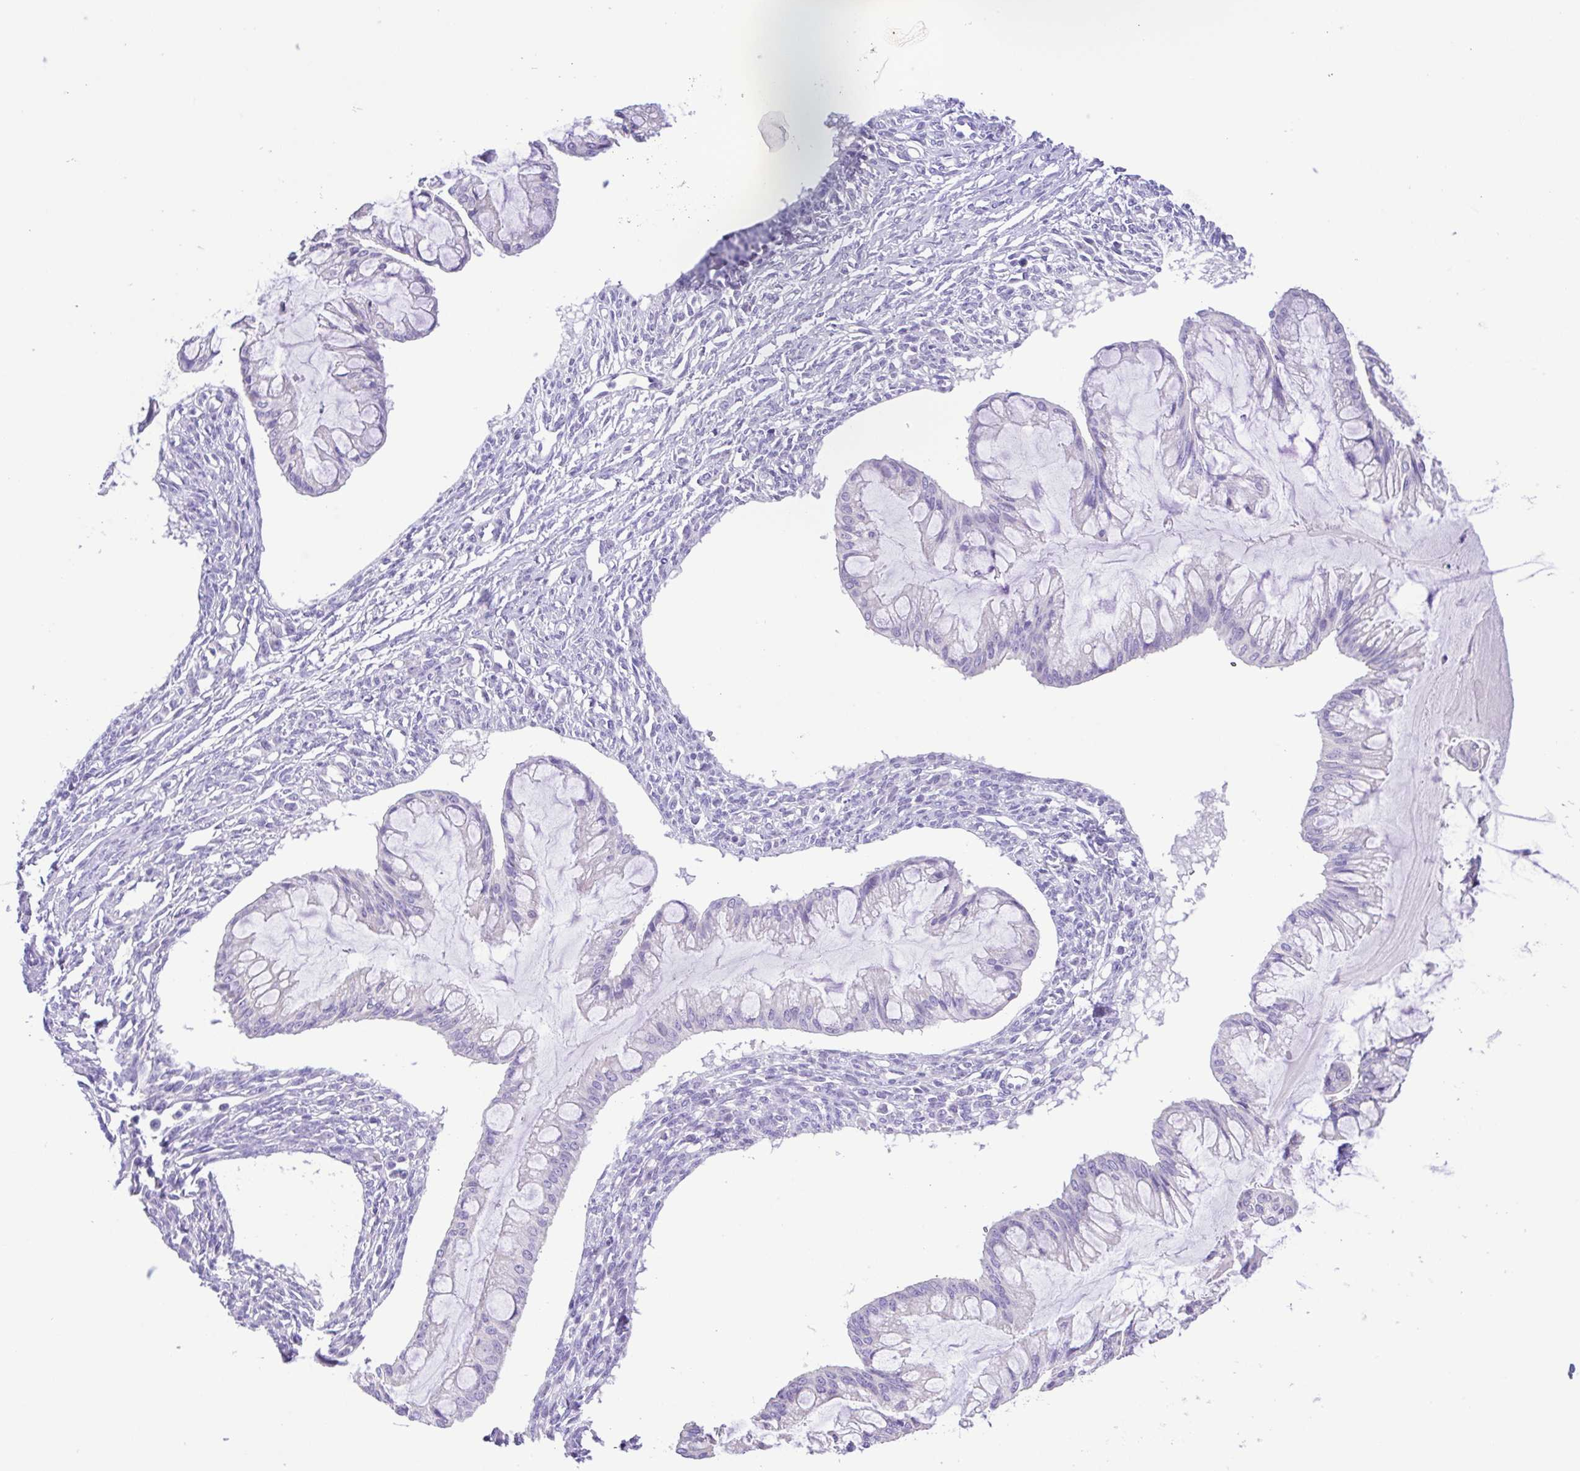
{"staining": {"intensity": "negative", "quantity": "none", "location": "none"}, "tissue": "ovarian cancer", "cell_type": "Tumor cells", "image_type": "cancer", "snomed": [{"axis": "morphology", "description": "Cystadenocarcinoma, mucinous, NOS"}, {"axis": "topography", "description": "Ovary"}], "caption": "DAB immunohistochemical staining of ovarian cancer (mucinous cystadenocarcinoma) shows no significant staining in tumor cells.", "gene": "CD72", "patient": {"sex": "female", "age": 73}}